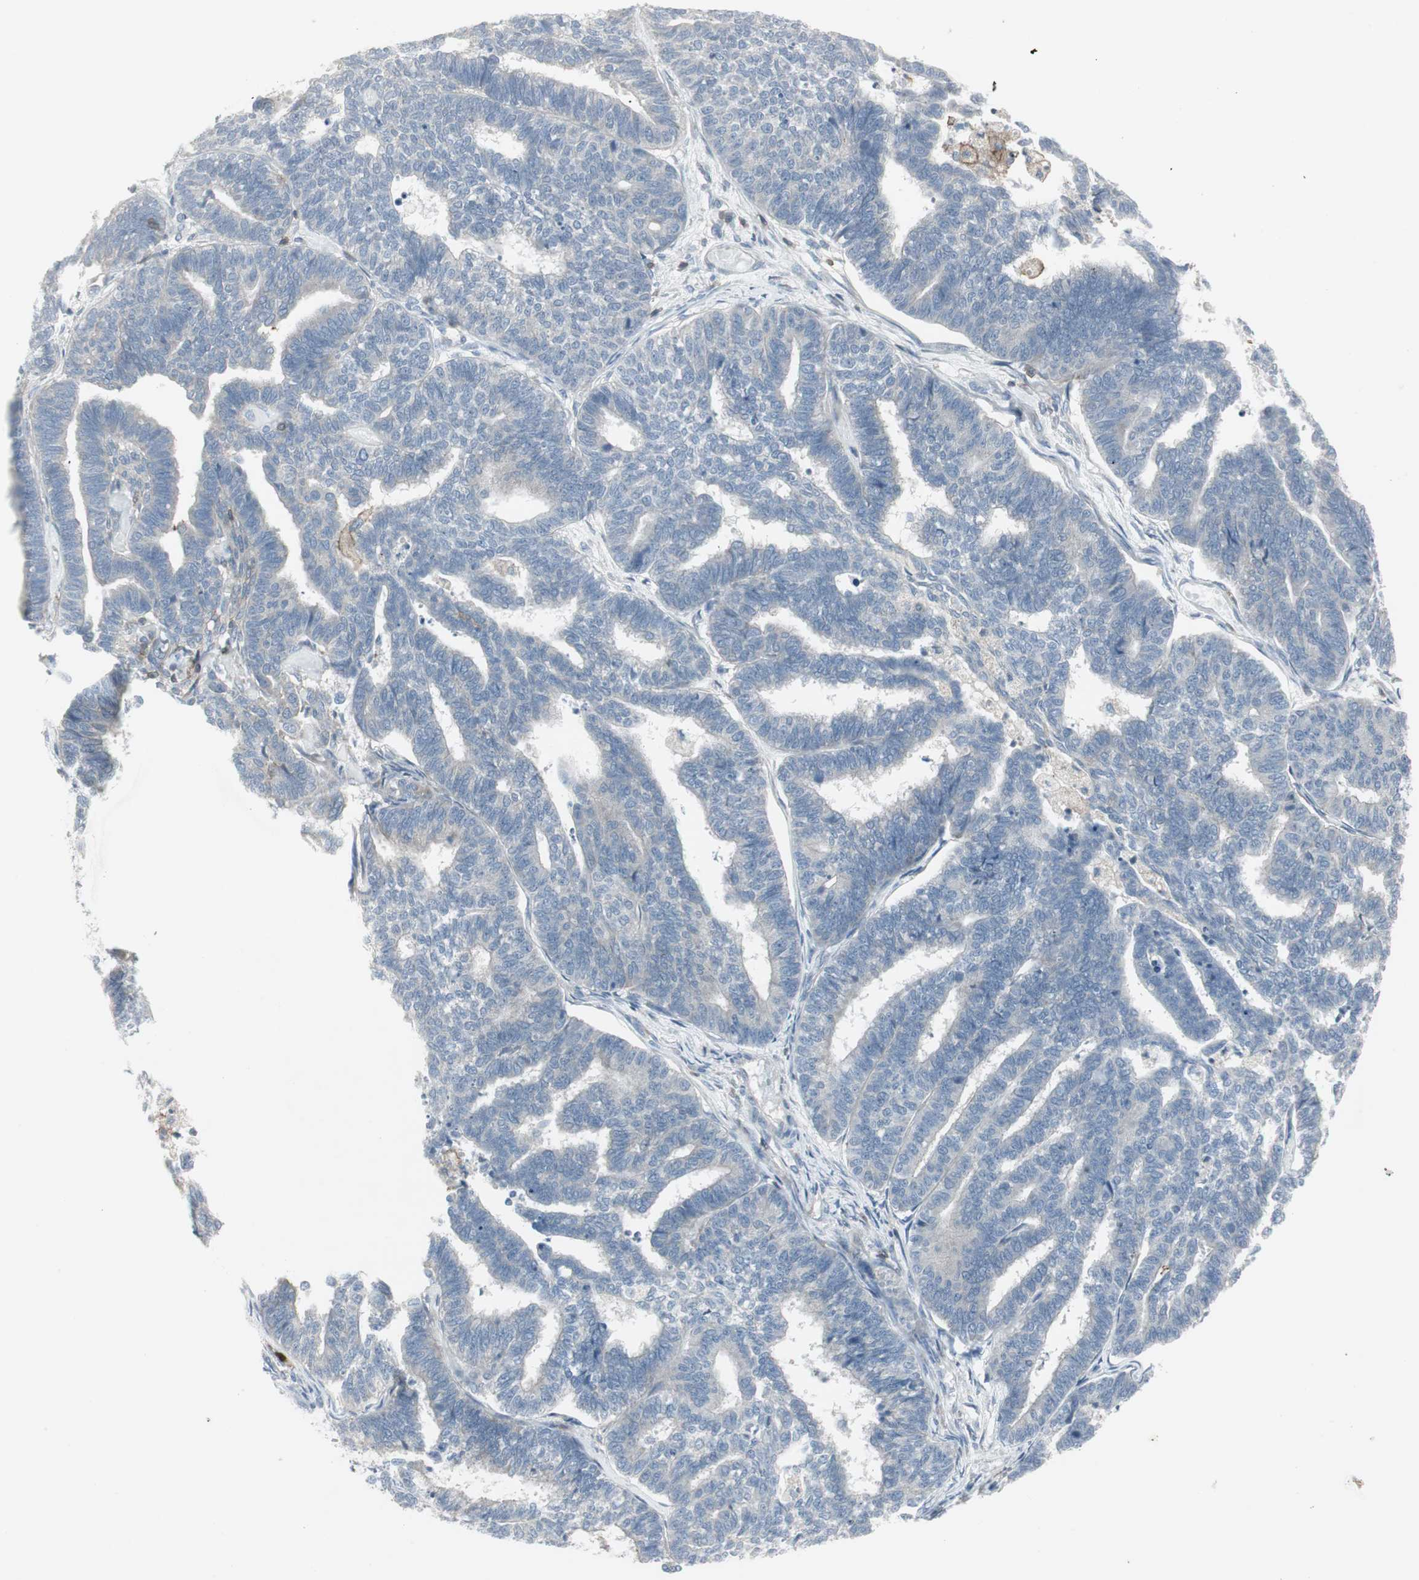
{"staining": {"intensity": "negative", "quantity": "none", "location": "none"}, "tissue": "endometrial cancer", "cell_type": "Tumor cells", "image_type": "cancer", "snomed": [{"axis": "morphology", "description": "Adenocarcinoma, NOS"}, {"axis": "topography", "description": "Endometrium"}], "caption": "DAB (3,3'-diaminobenzidine) immunohistochemical staining of endometrial cancer (adenocarcinoma) exhibits no significant expression in tumor cells.", "gene": "MAP4K4", "patient": {"sex": "female", "age": 70}}